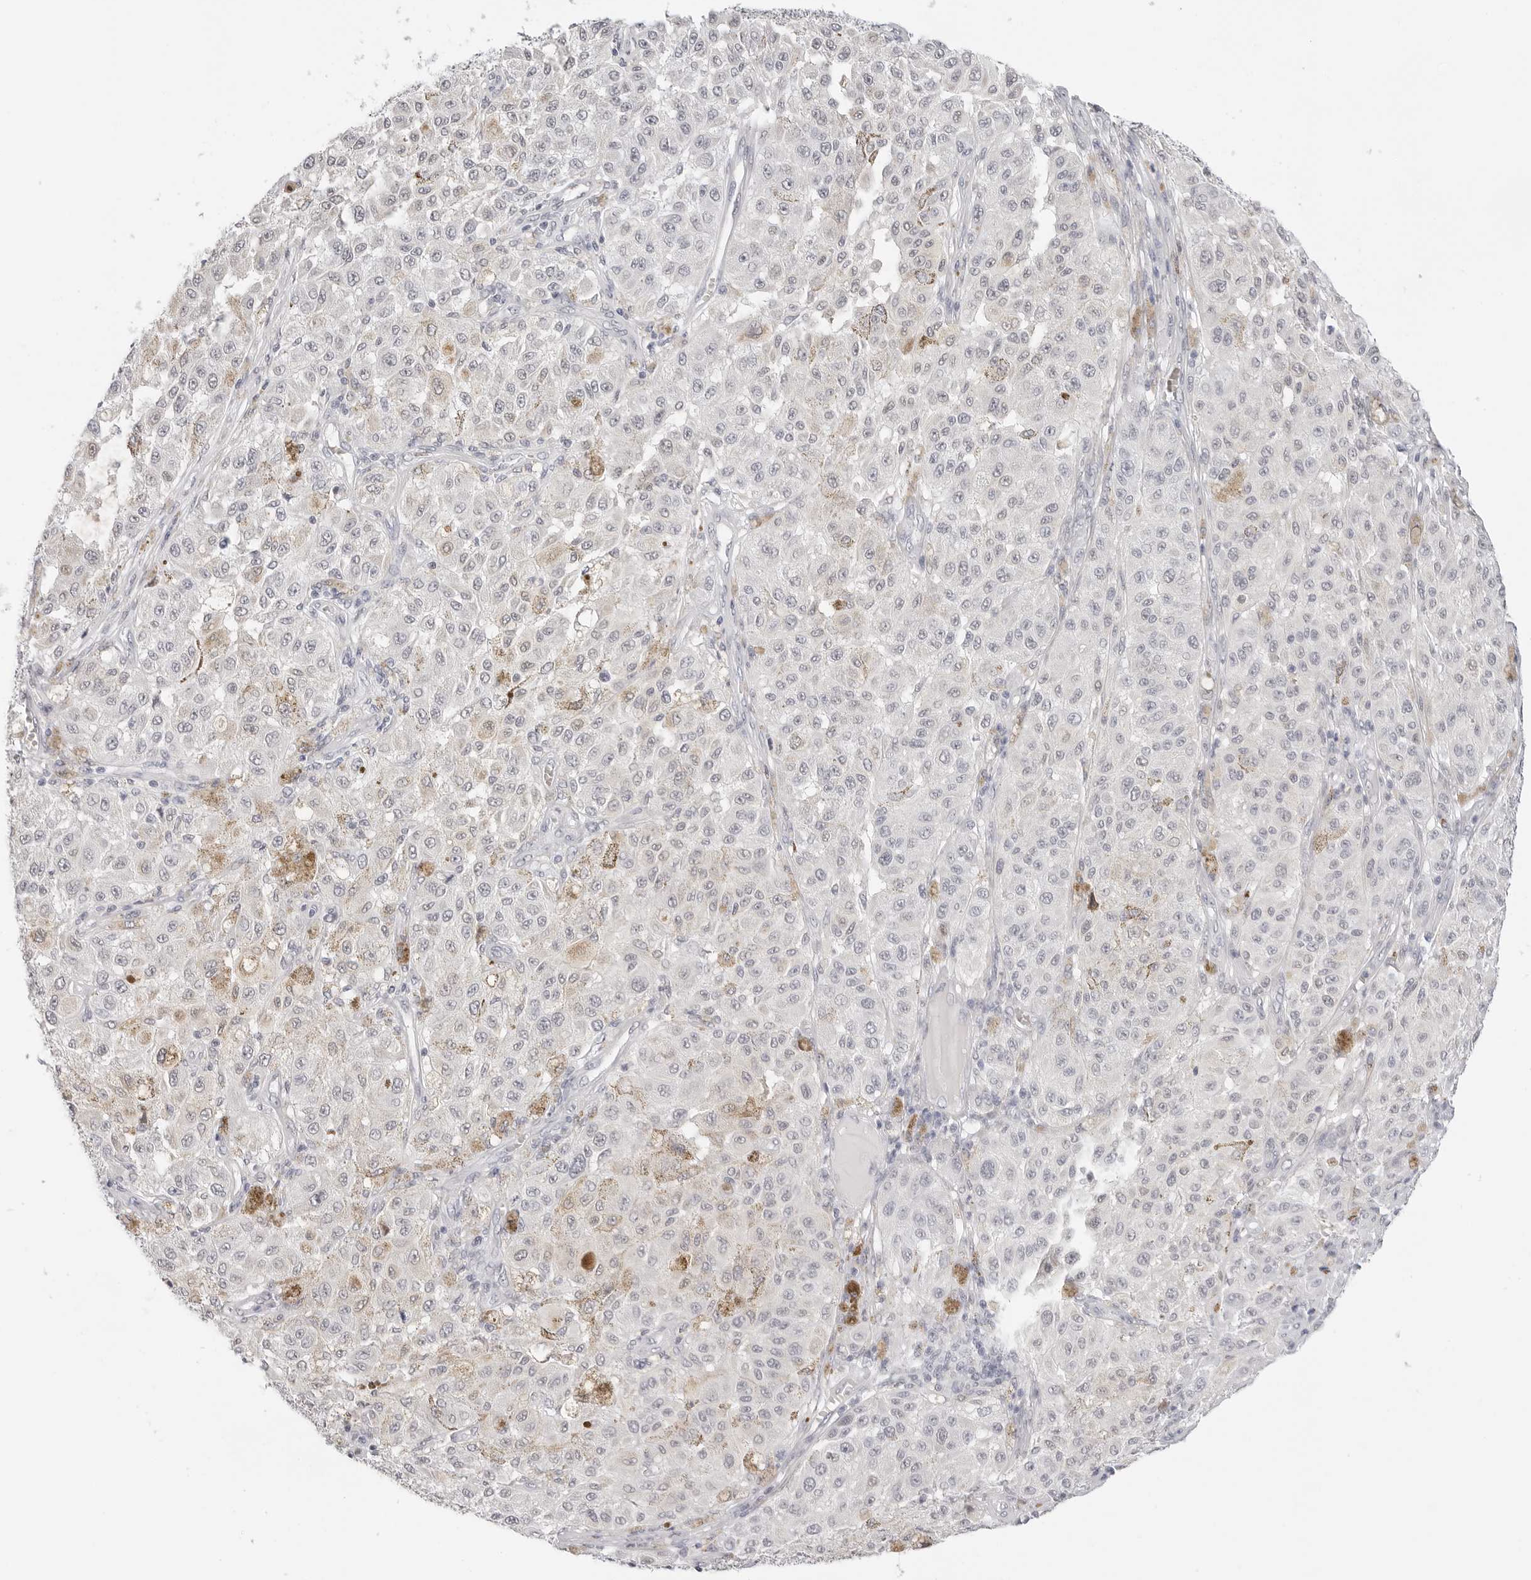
{"staining": {"intensity": "negative", "quantity": "none", "location": "none"}, "tissue": "melanoma", "cell_type": "Tumor cells", "image_type": "cancer", "snomed": [{"axis": "morphology", "description": "Malignant melanoma, NOS"}, {"axis": "topography", "description": "Skin"}], "caption": "DAB (3,3'-diaminobenzidine) immunohistochemical staining of malignant melanoma demonstrates no significant positivity in tumor cells.", "gene": "HMGCS2", "patient": {"sex": "female", "age": 64}}